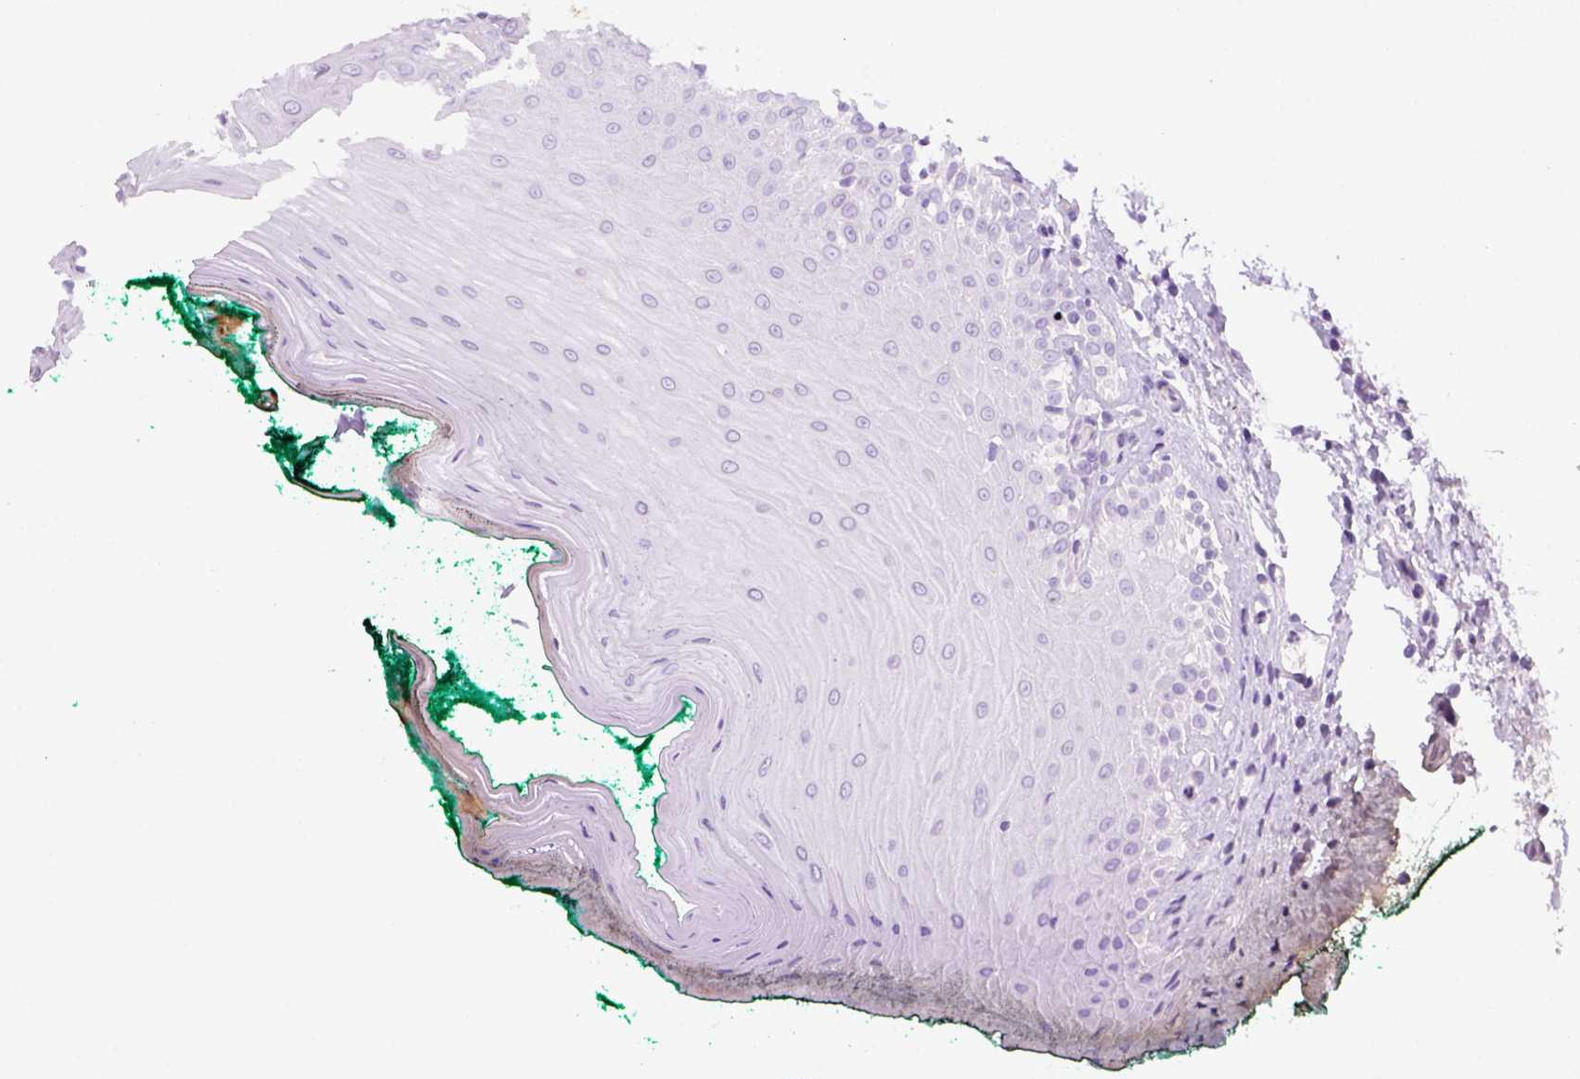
{"staining": {"intensity": "negative", "quantity": "none", "location": "none"}, "tissue": "oral mucosa", "cell_type": "Squamous epithelial cells", "image_type": "normal", "snomed": [{"axis": "morphology", "description": "Normal tissue, NOS"}, {"axis": "topography", "description": "Oral tissue"}], "caption": "High magnification brightfield microscopy of benign oral mucosa stained with DAB (3,3'-diaminobenzidine) (brown) and counterstained with hematoxylin (blue): squamous epithelial cells show no significant expression. (DAB (3,3'-diaminobenzidine) immunohistochemistry, high magnification).", "gene": "KRT71", "patient": {"sex": "female", "age": 83}}